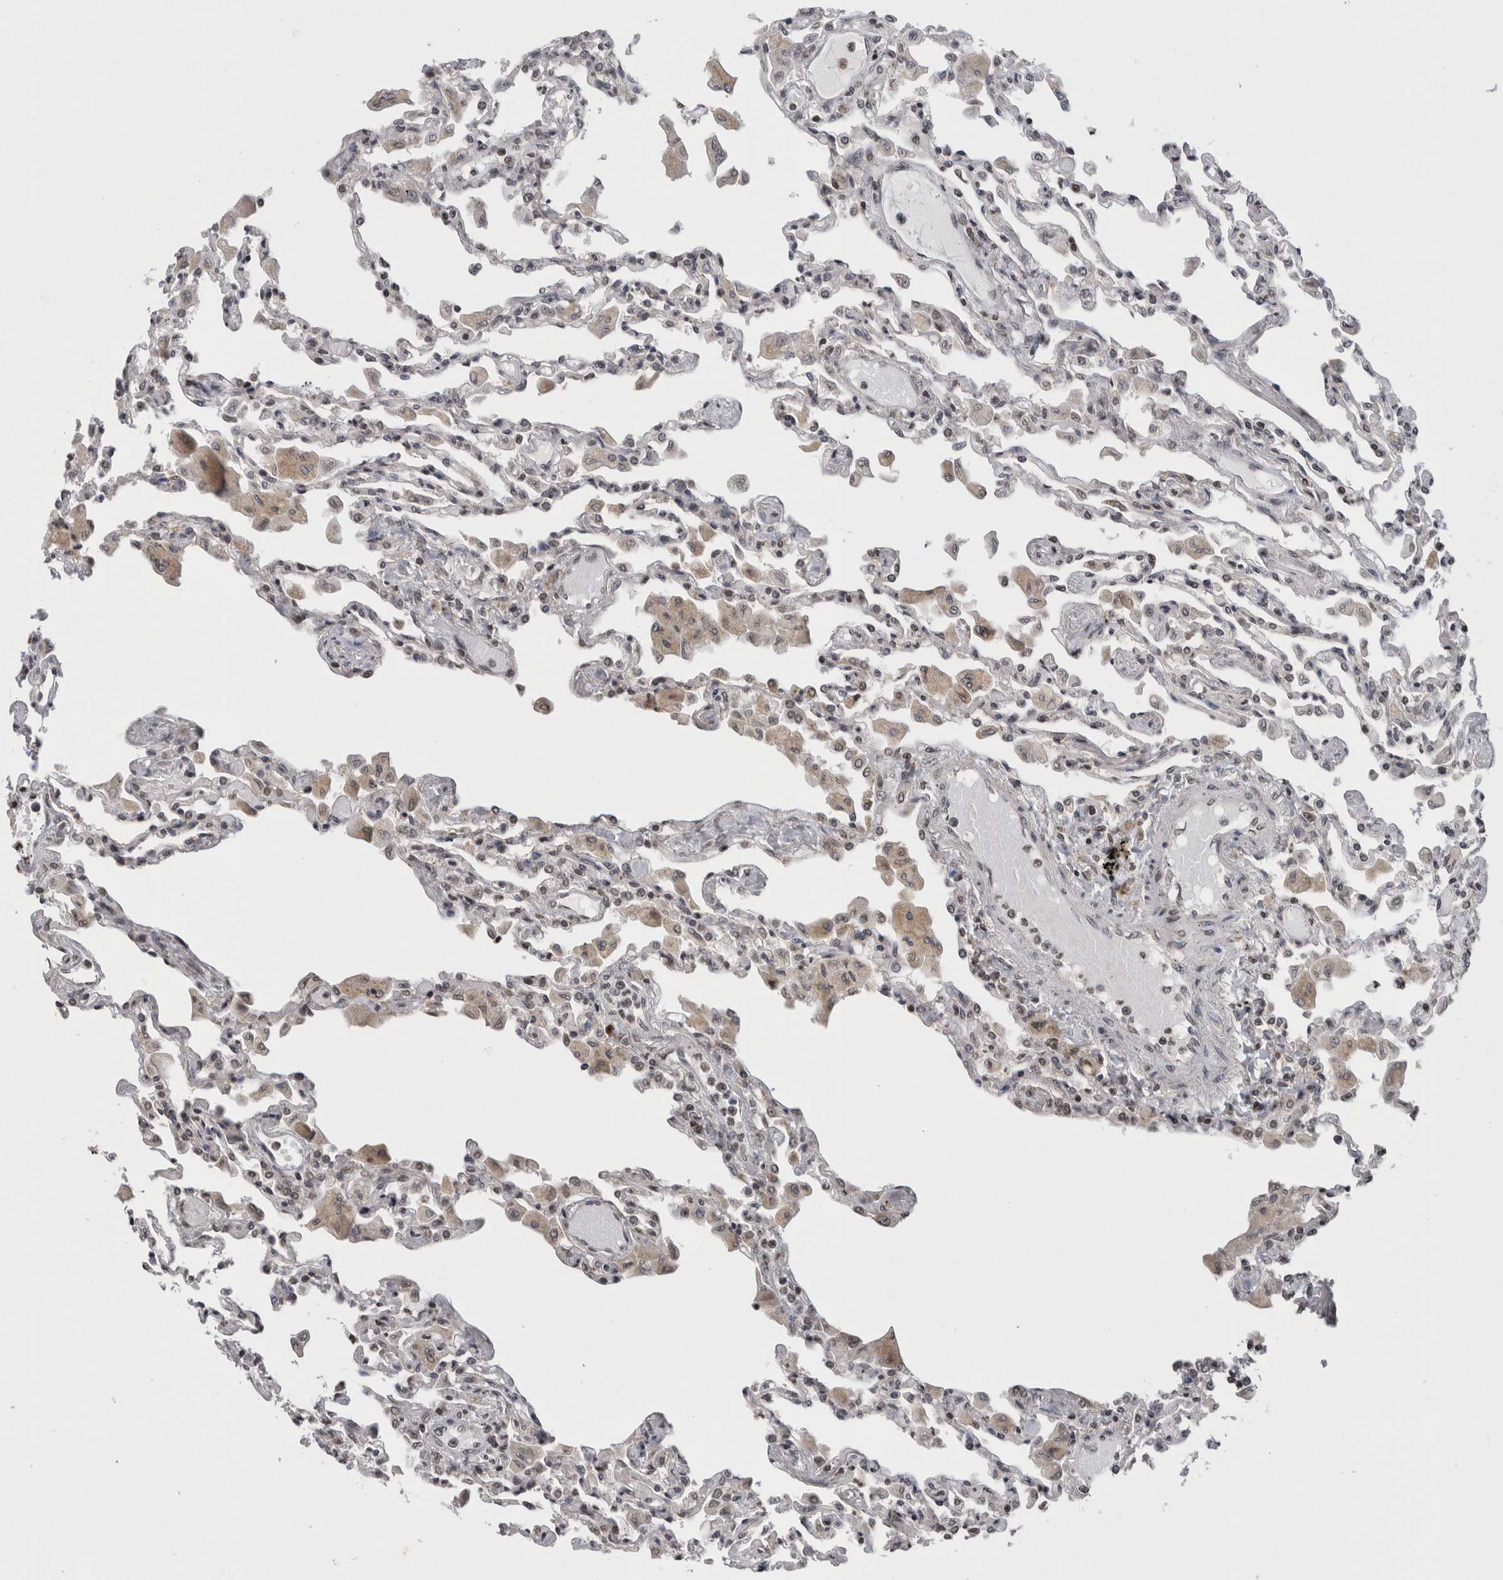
{"staining": {"intensity": "strong", "quantity": "<25%", "location": "nuclear"}, "tissue": "lung", "cell_type": "Alveolar cells", "image_type": "normal", "snomed": [{"axis": "morphology", "description": "Normal tissue, NOS"}, {"axis": "topography", "description": "Bronchus"}, {"axis": "topography", "description": "Lung"}], "caption": "DAB (3,3'-diaminobenzidine) immunohistochemical staining of normal lung reveals strong nuclear protein staining in about <25% of alveolar cells.", "gene": "ZBTB11", "patient": {"sex": "female", "age": 49}}